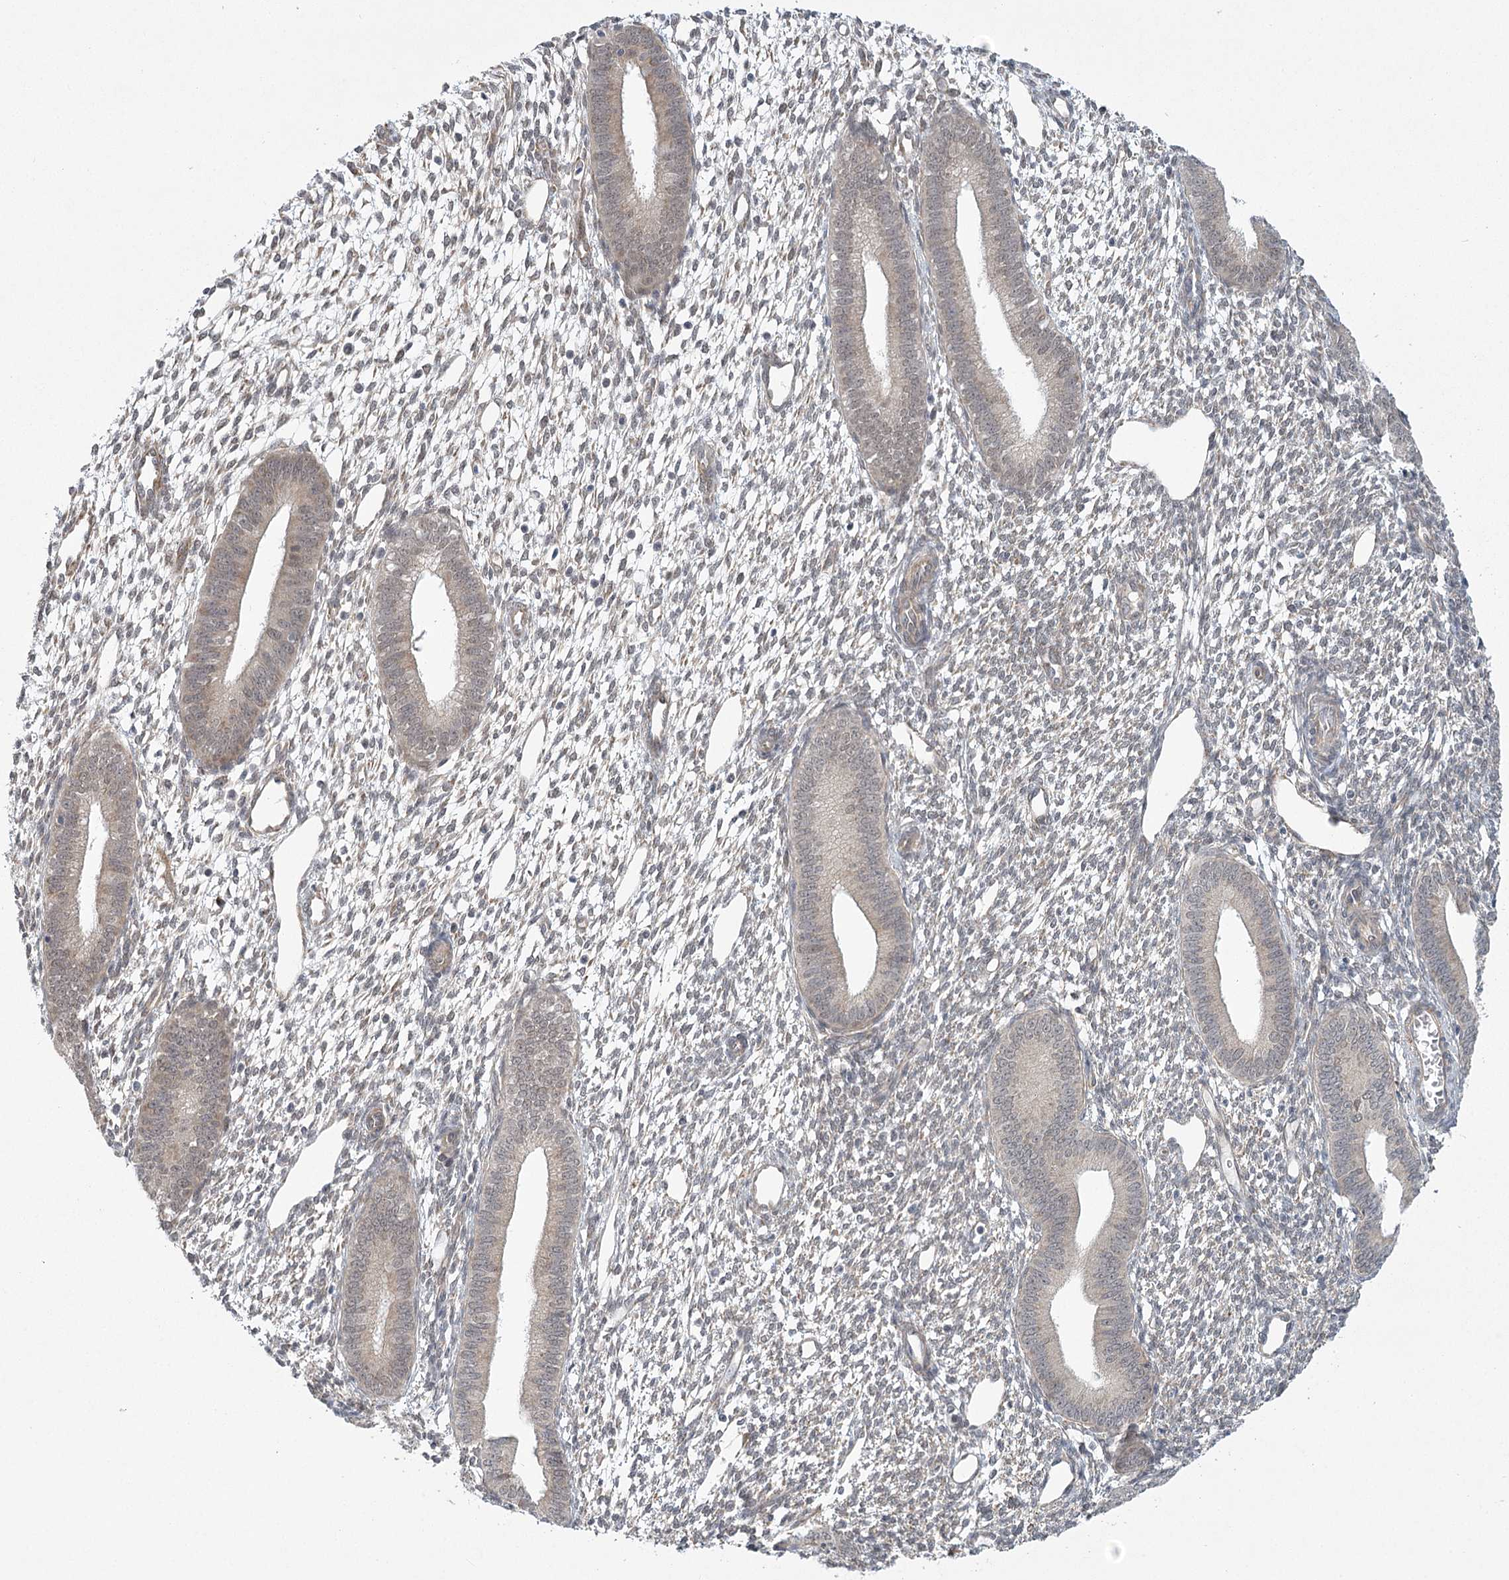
{"staining": {"intensity": "negative", "quantity": "none", "location": "none"}, "tissue": "endometrium", "cell_type": "Cells in endometrial stroma", "image_type": "normal", "snomed": [{"axis": "morphology", "description": "Normal tissue, NOS"}, {"axis": "topography", "description": "Endometrium"}], "caption": "The photomicrograph demonstrates no staining of cells in endometrial stroma in unremarkable endometrium.", "gene": "MED28", "patient": {"sex": "female", "age": 46}}